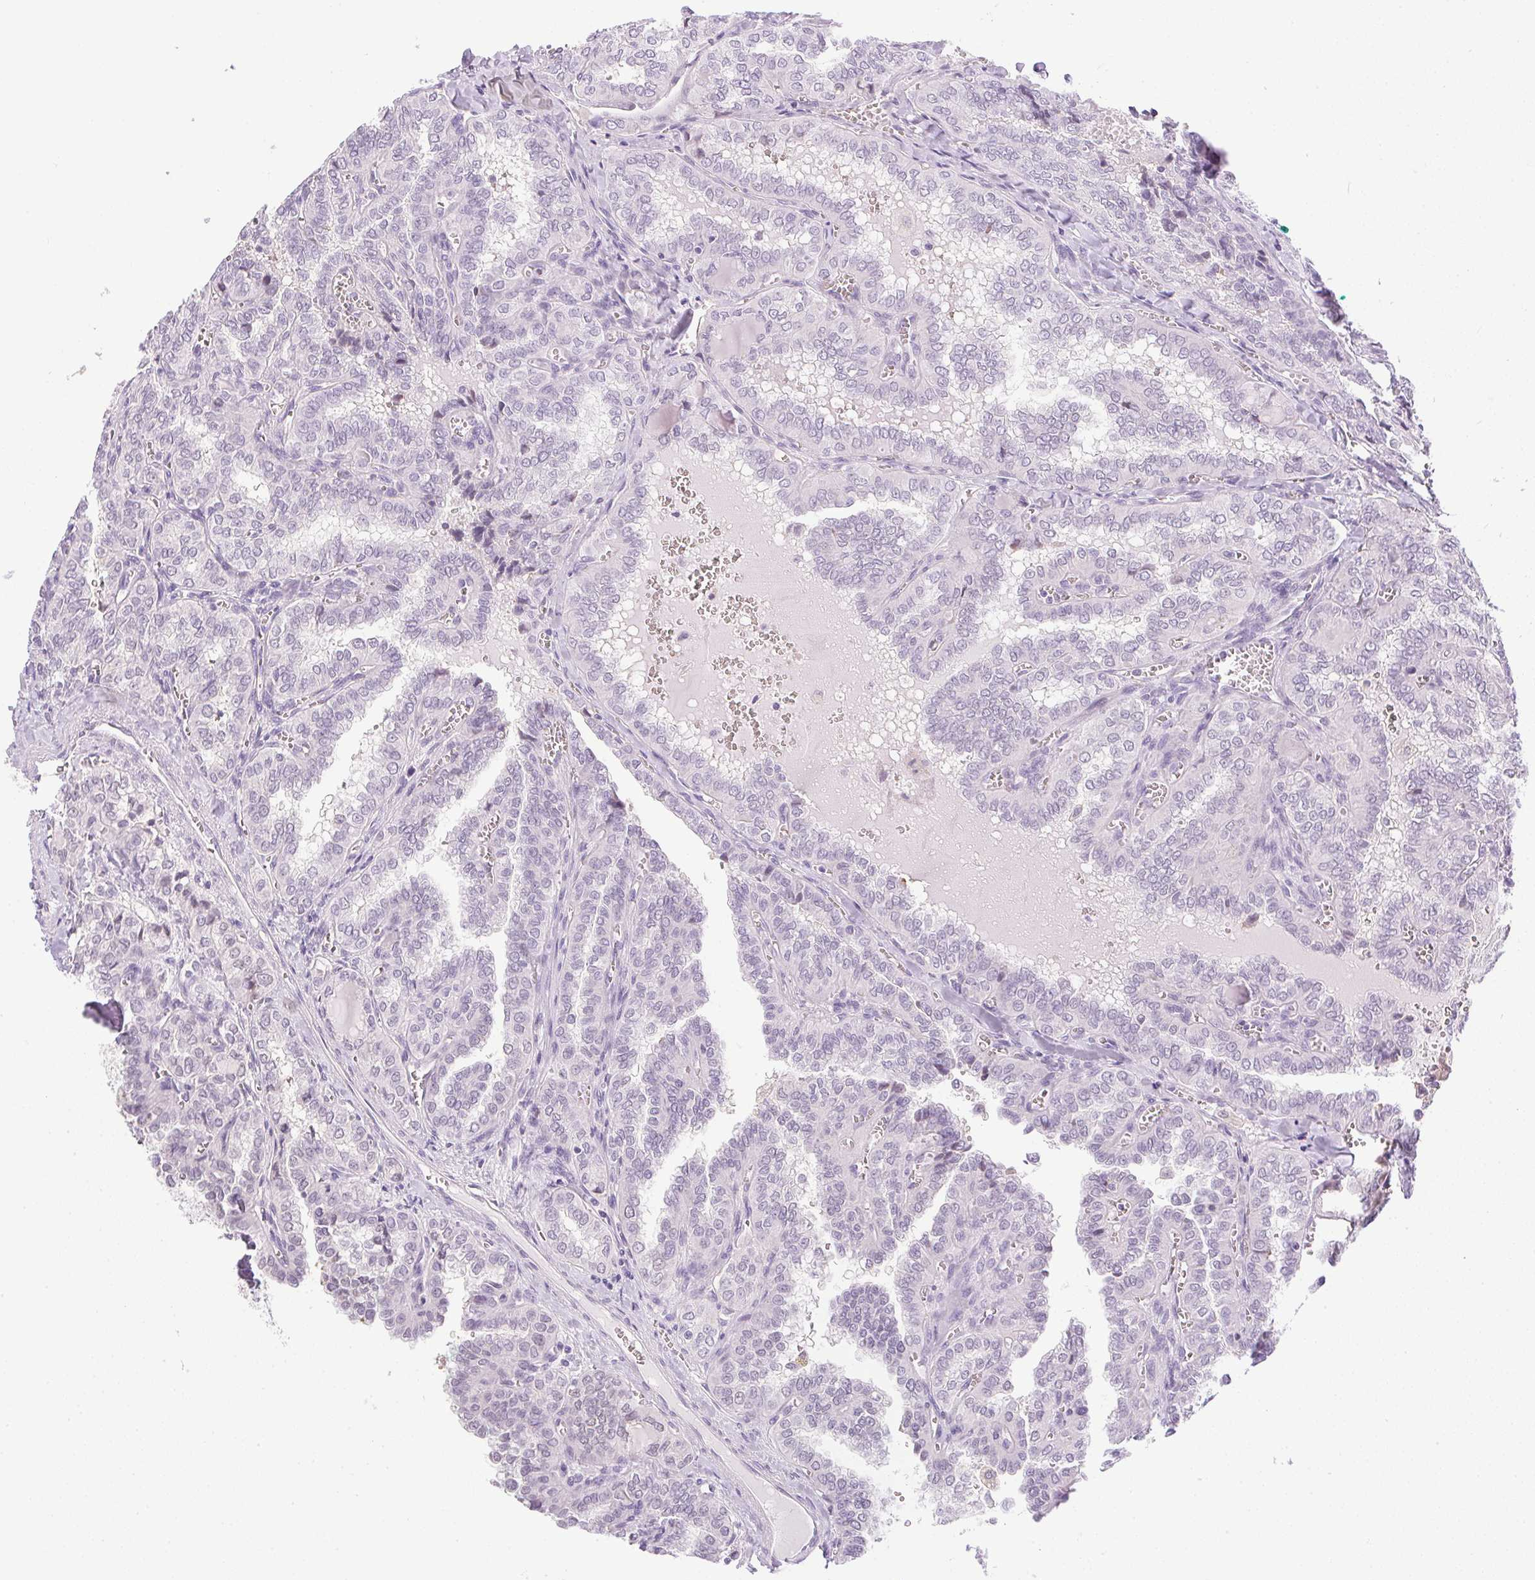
{"staining": {"intensity": "negative", "quantity": "none", "location": "none"}, "tissue": "thyroid cancer", "cell_type": "Tumor cells", "image_type": "cancer", "snomed": [{"axis": "morphology", "description": "Papillary adenocarcinoma, NOS"}, {"axis": "topography", "description": "Thyroid gland"}], "caption": "An immunohistochemistry (IHC) micrograph of thyroid cancer (papillary adenocarcinoma) is shown. There is no staining in tumor cells of thyroid cancer (papillary adenocarcinoma). Brightfield microscopy of immunohistochemistry stained with DAB (3,3'-diaminobenzidine) (brown) and hematoxylin (blue), captured at high magnification.", "gene": "PRL", "patient": {"sex": "female", "age": 41}}